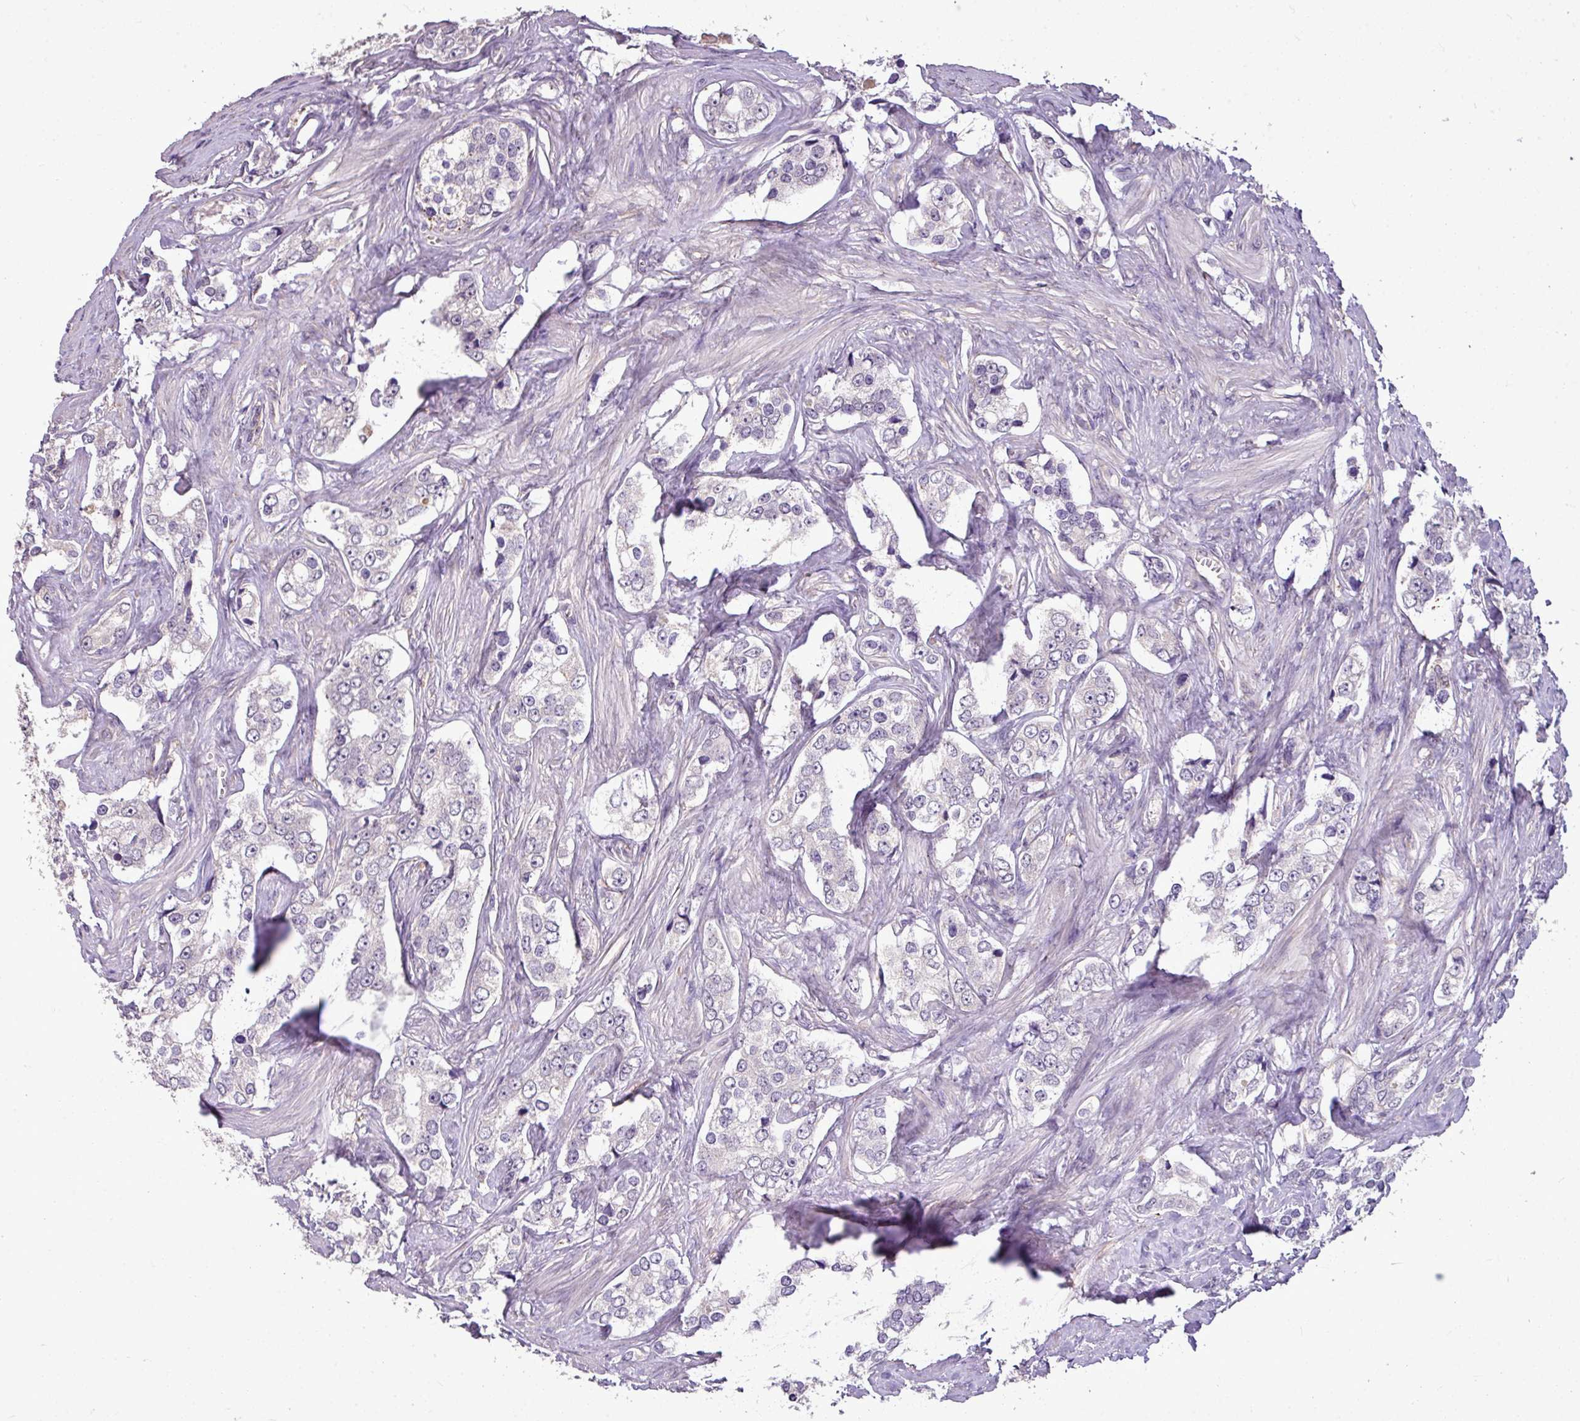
{"staining": {"intensity": "negative", "quantity": "none", "location": "none"}, "tissue": "prostate cancer", "cell_type": "Tumor cells", "image_type": "cancer", "snomed": [{"axis": "morphology", "description": "Adenocarcinoma, High grade"}, {"axis": "topography", "description": "Prostate"}], "caption": "The histopathology image displays no staining of tumor cells in prostate cancer.", "gene": "ALDH2", "patient": {"sex": "male", "age": 66}}